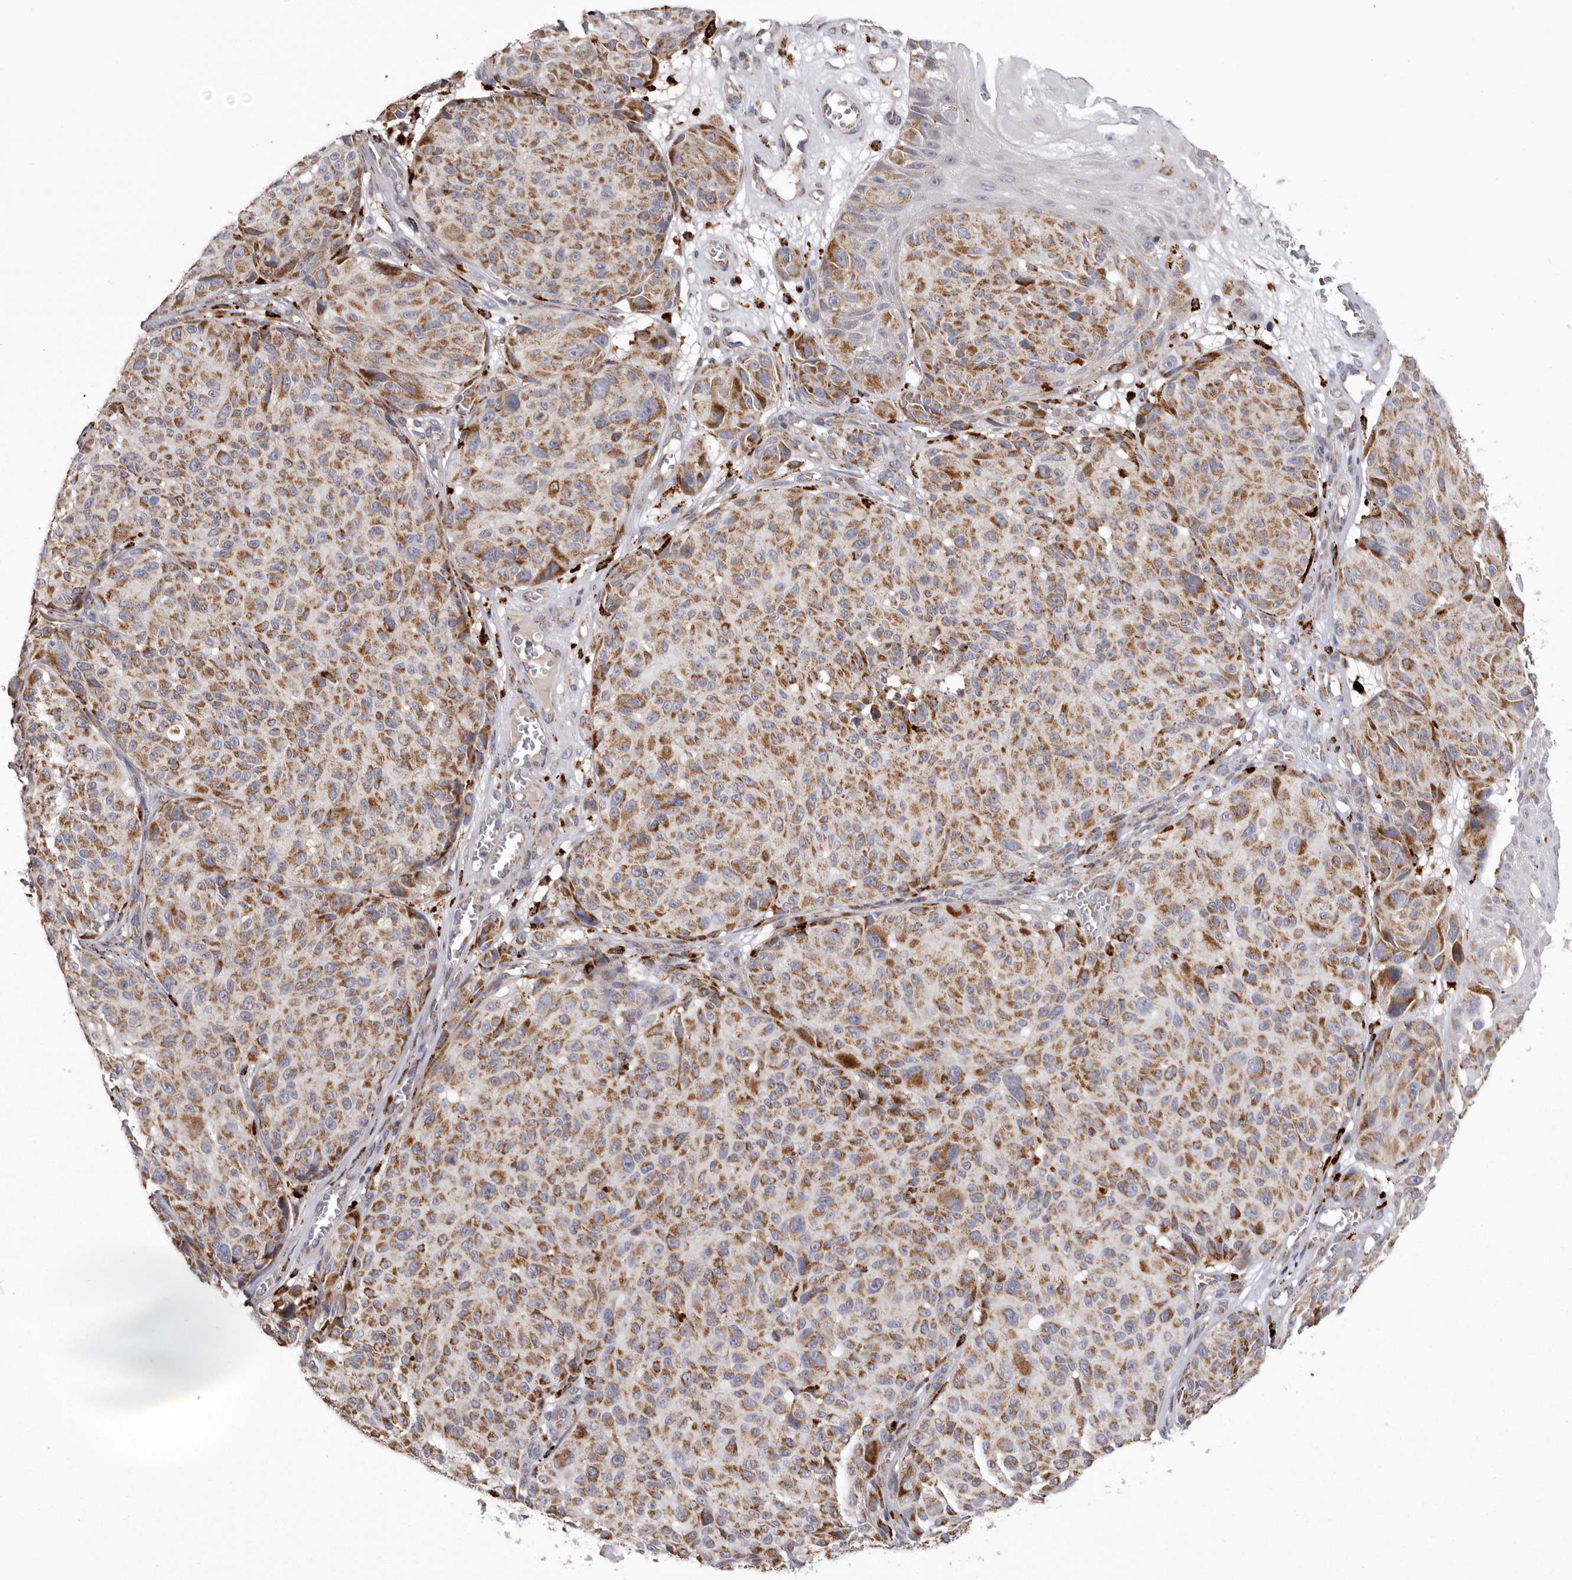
{"staining": {"intensity": "moderate", "quantity": ">75%", "location": "cytoplasmic/membranous"}, "tissue": "melanoma", "cell_type": "Tumor cells", "image_type": "cancer", "snomed": [{"axis": "morphology", "description": "Malignant melanoma, NOS"}, {"axis": "topography", "description": "Skin"}], "caption": "Immunohistochemistry image of neoplastic tissue: melanoma stained using immunohistochemistry shows medium levels of moderate protein expression localized specifically in the cytoplasmic/membranous of tumor cells, appearing as a cytoplasmic/membranous brown color.", "gene": "MECR", "patient": {"sex": "male", "age": 83}}